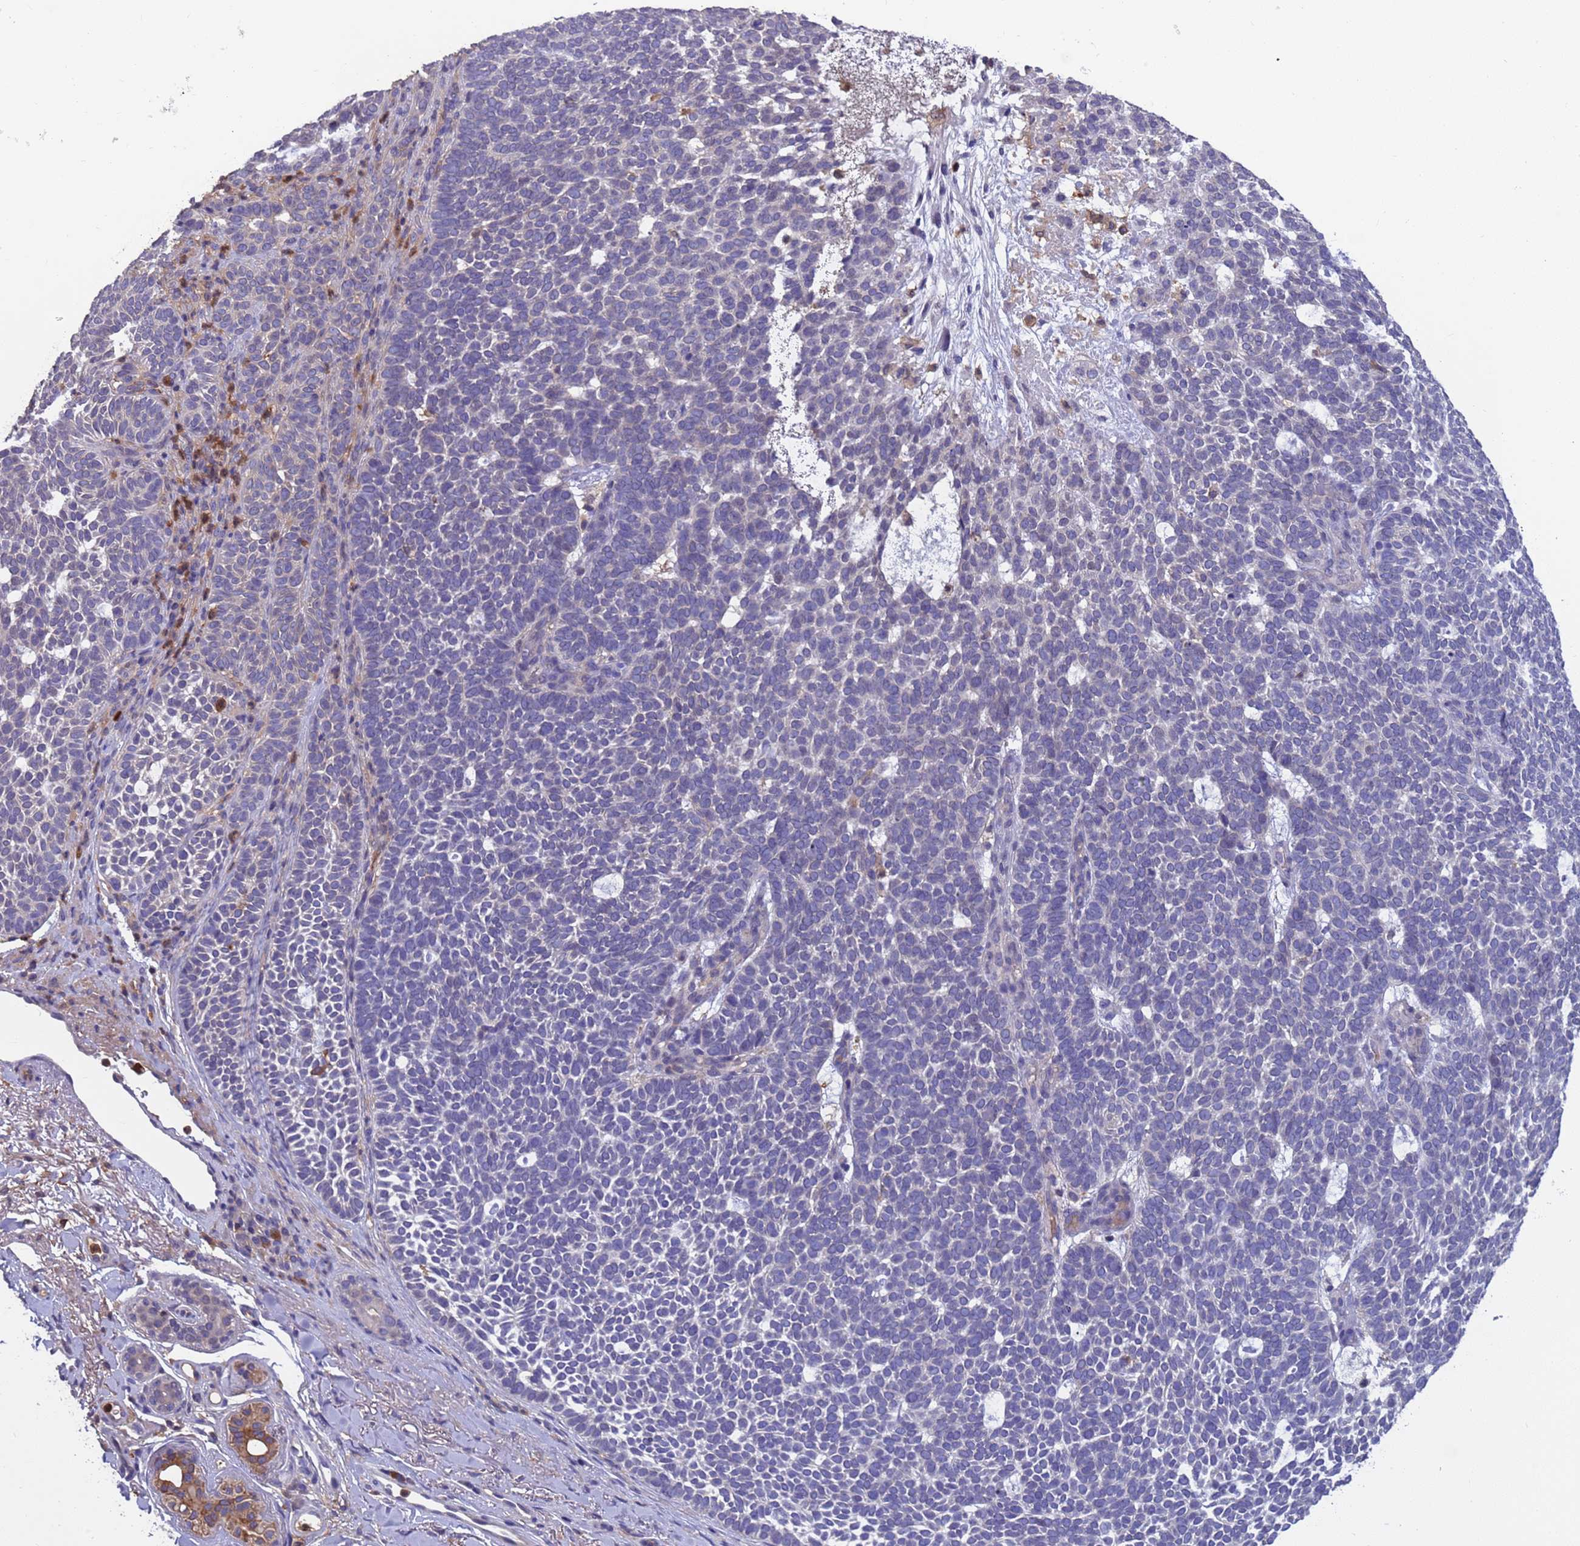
{"staining": {"intensity": "negative", "quantity": "none", "location": "none"}, "tissue": "skin cancer", "cell_type": "Tumor cells", "image_type": "cancer", "snomed": [{"axis": "morphology", "description": "Basal cell carcinoma"}, {"axis": "topography", "description": "Skin"}], "caption": "The image displays no significant staining in tumor cells of skin cancer (basal cell carcinoma).", "gene": "AMPD3", "patient": {"sex": "female", "age": 77}}